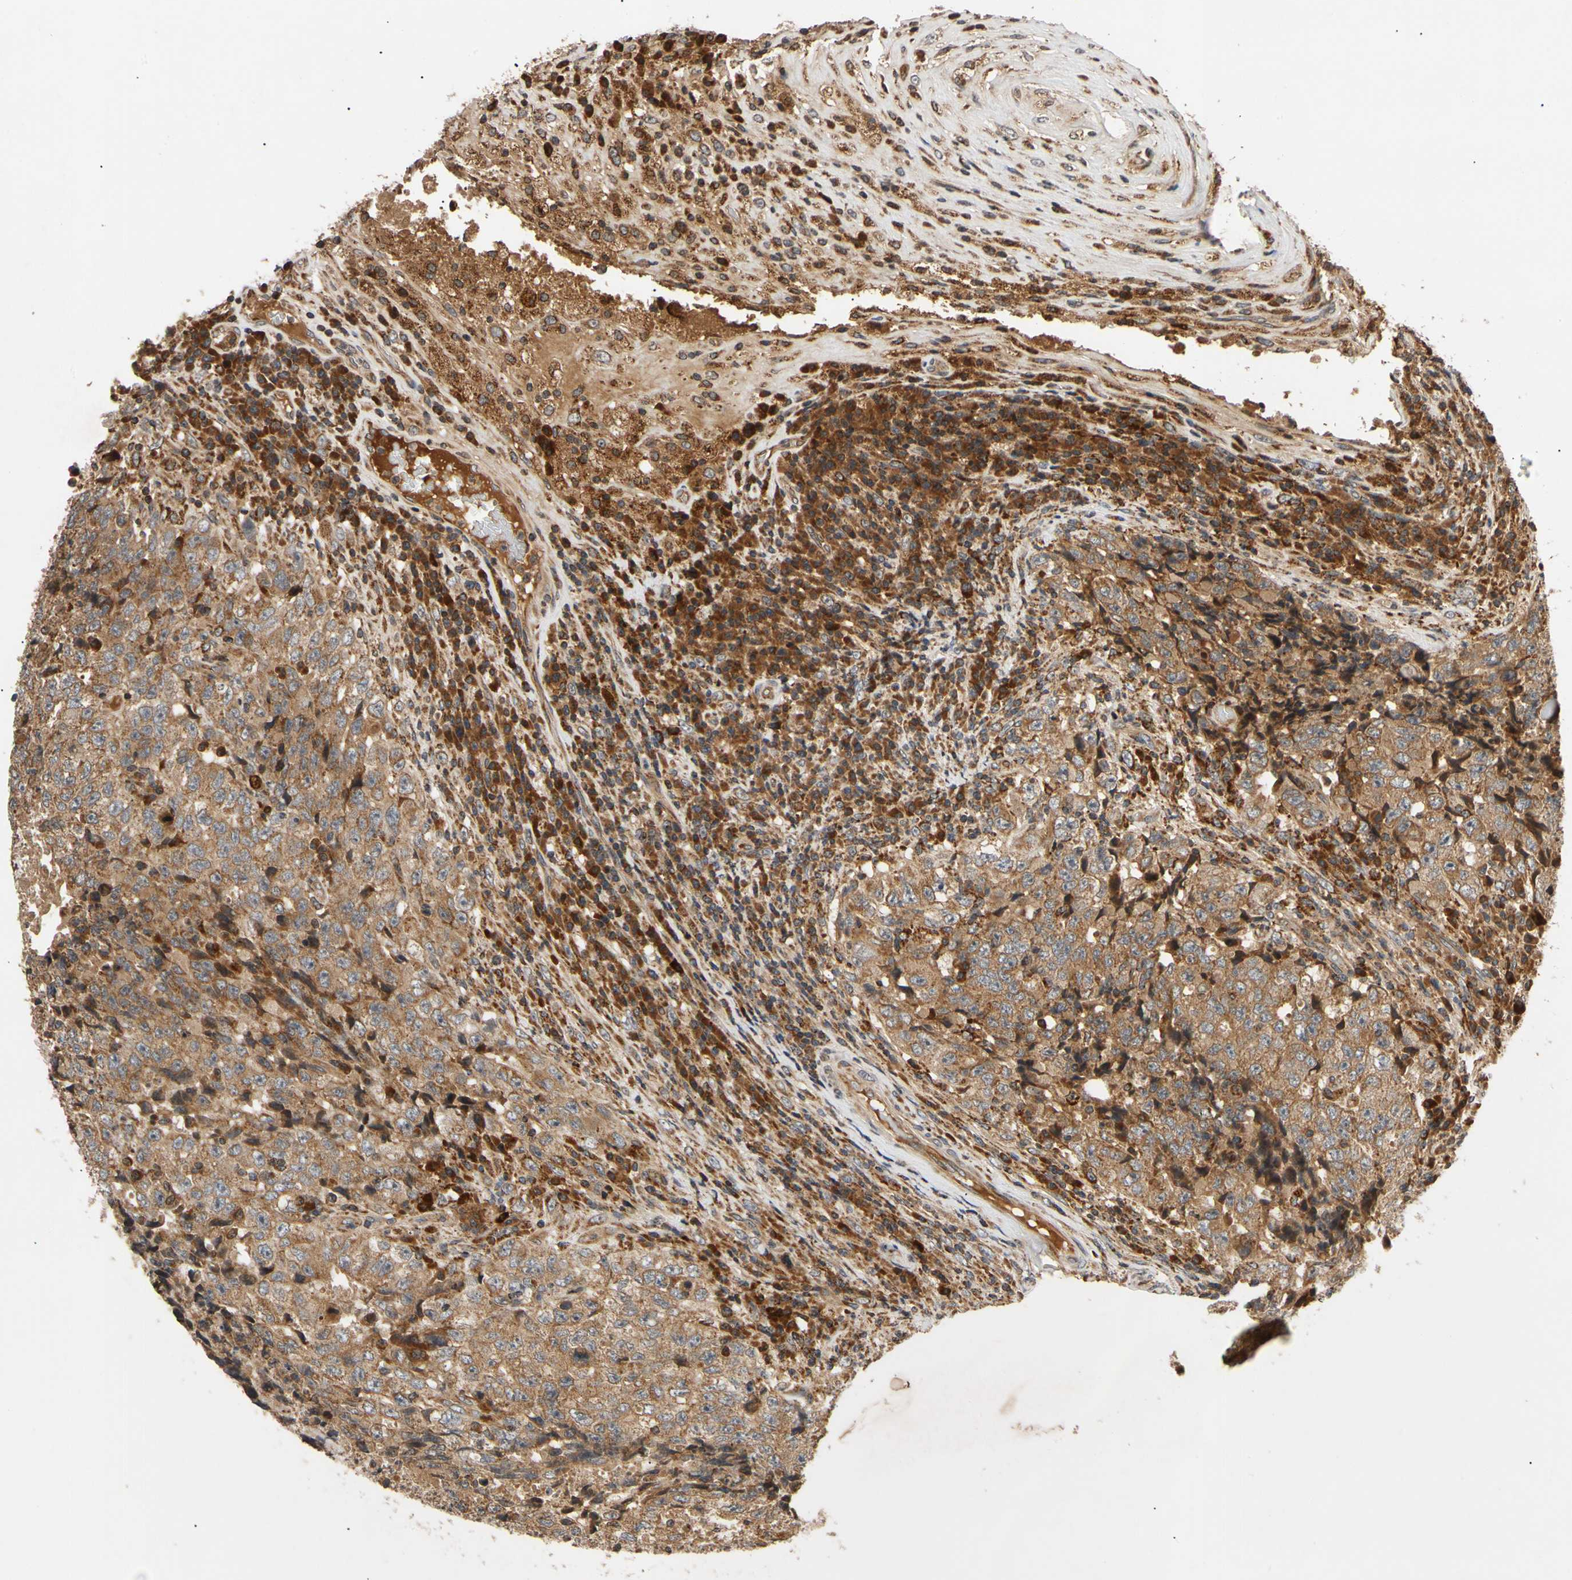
{"staining": {"intensity": "strong", "quantity": ">75%", "location": "cytoplasmic/membranous"}, "tissue": "testis cancer", "cell_type": "Tumor cells", "image_type": "cancer", "snomed": [{"axis": "morphology", "description": "Necrosis, NOS"}, {"axis": "morphology", "description": "Carcinoma, Embryonal, NOS"}, {"axis": "topography", "description": "Testis"}], "caption": "A brown stain labels strong cytoplasmic/membranous staining of a protein in human embryonal carcinoma (testis) tumor cells.", "gene": "MRPS22", "patient": {"sex": "male", "age": 19}}